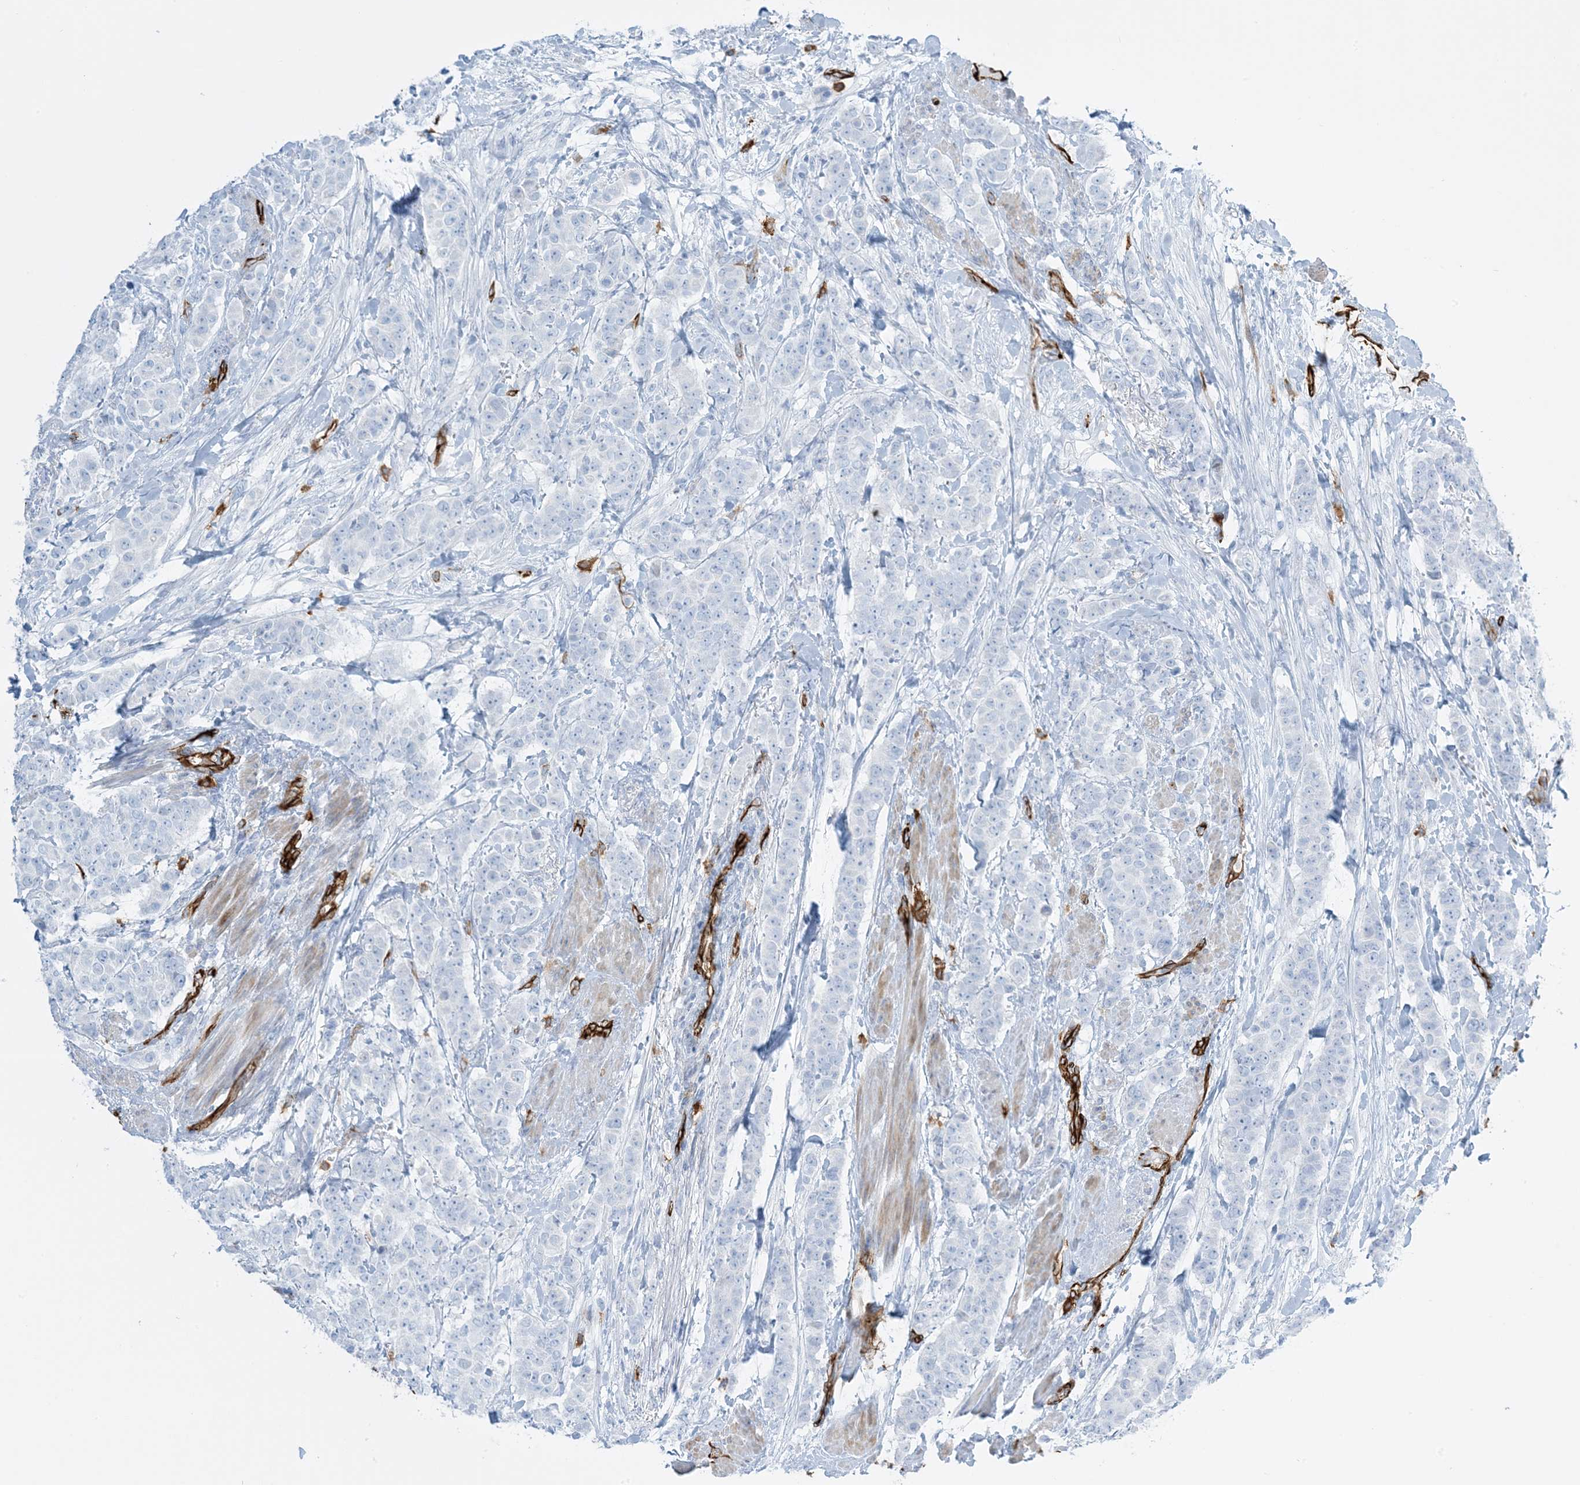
{"staining": {"intensity": "negative", "quantity": "none", "location": "none"}, "tissue": "breast cancer", "cell_type": "Tumor cells", "image_type": "cancer", "snomed": [{"axis": "morphology", "description": "Duct carcinoma"}, {"axis": "topography", "description": "Breast"}], "caption": "This photomicrograph is of breast cancer (infiltrating ductal carcinoma) stained with immunohistochemistry to label a protein in brown with the nuclei are counter-stained blue. There is no staining in tumor cells.", "gene": "EPS8L3", "patient": {"sex": "female", "age": 40}}